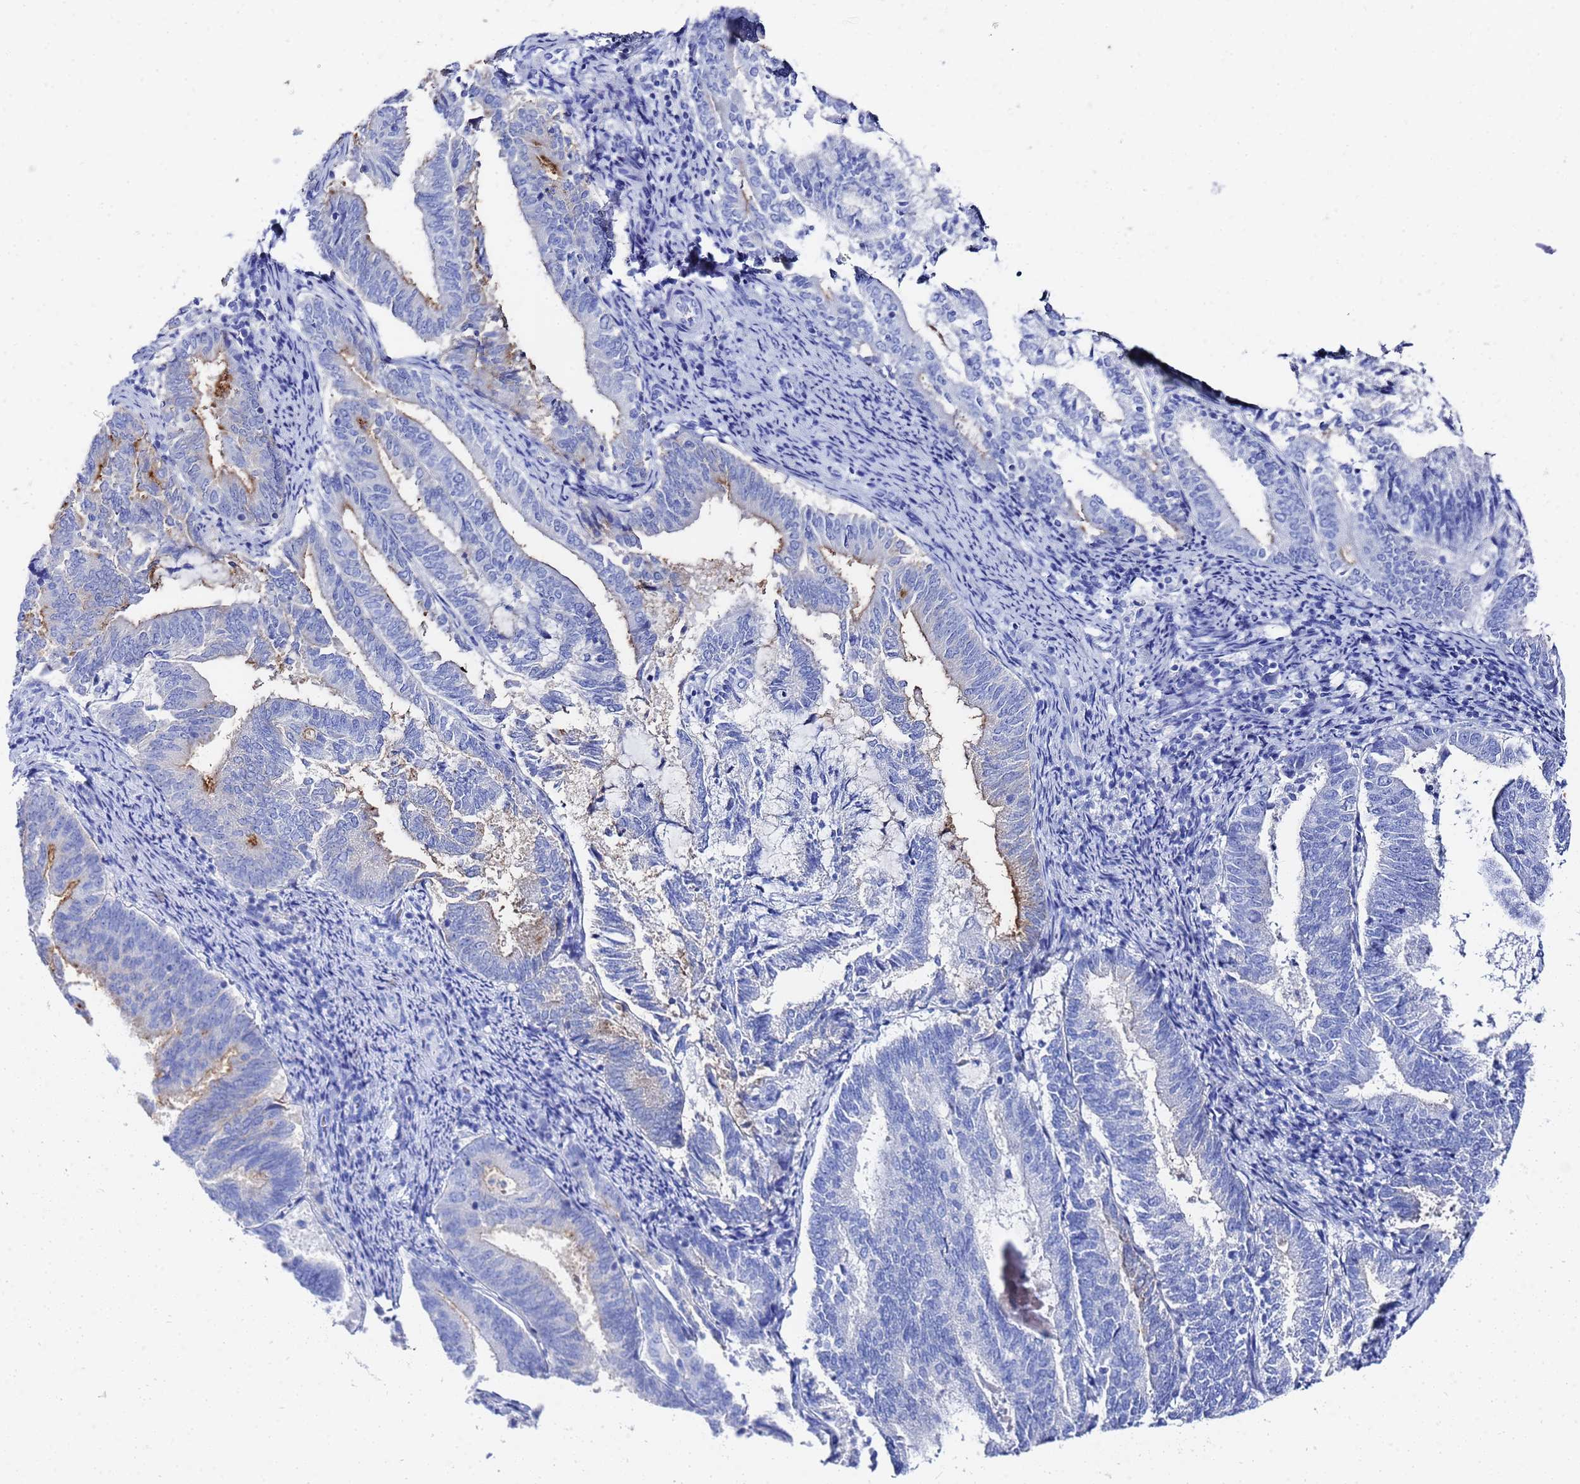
{"staining": {"intensity": "moderate", "quantity": "<25%", "location": "cytoplasmic/membranous"}, "tissue": "endometrial cancer", "cell_type": "Tumor cells", "image_type": "cancer", "snomed": [{"axis": "morphology", "description": "Adenocarcinoma, NOS"}, {"axis": "topography", "description": "Endometrium"}], "caption": "A brown stain shows moderate cytoplasmic/membranous expression of a protein in endometrial cancer tumor cells. (Brightfield microscopy of DAB IHC at high magnification).", "gene": "GGT1", "patient": {"sex": "female", "age": 80}}